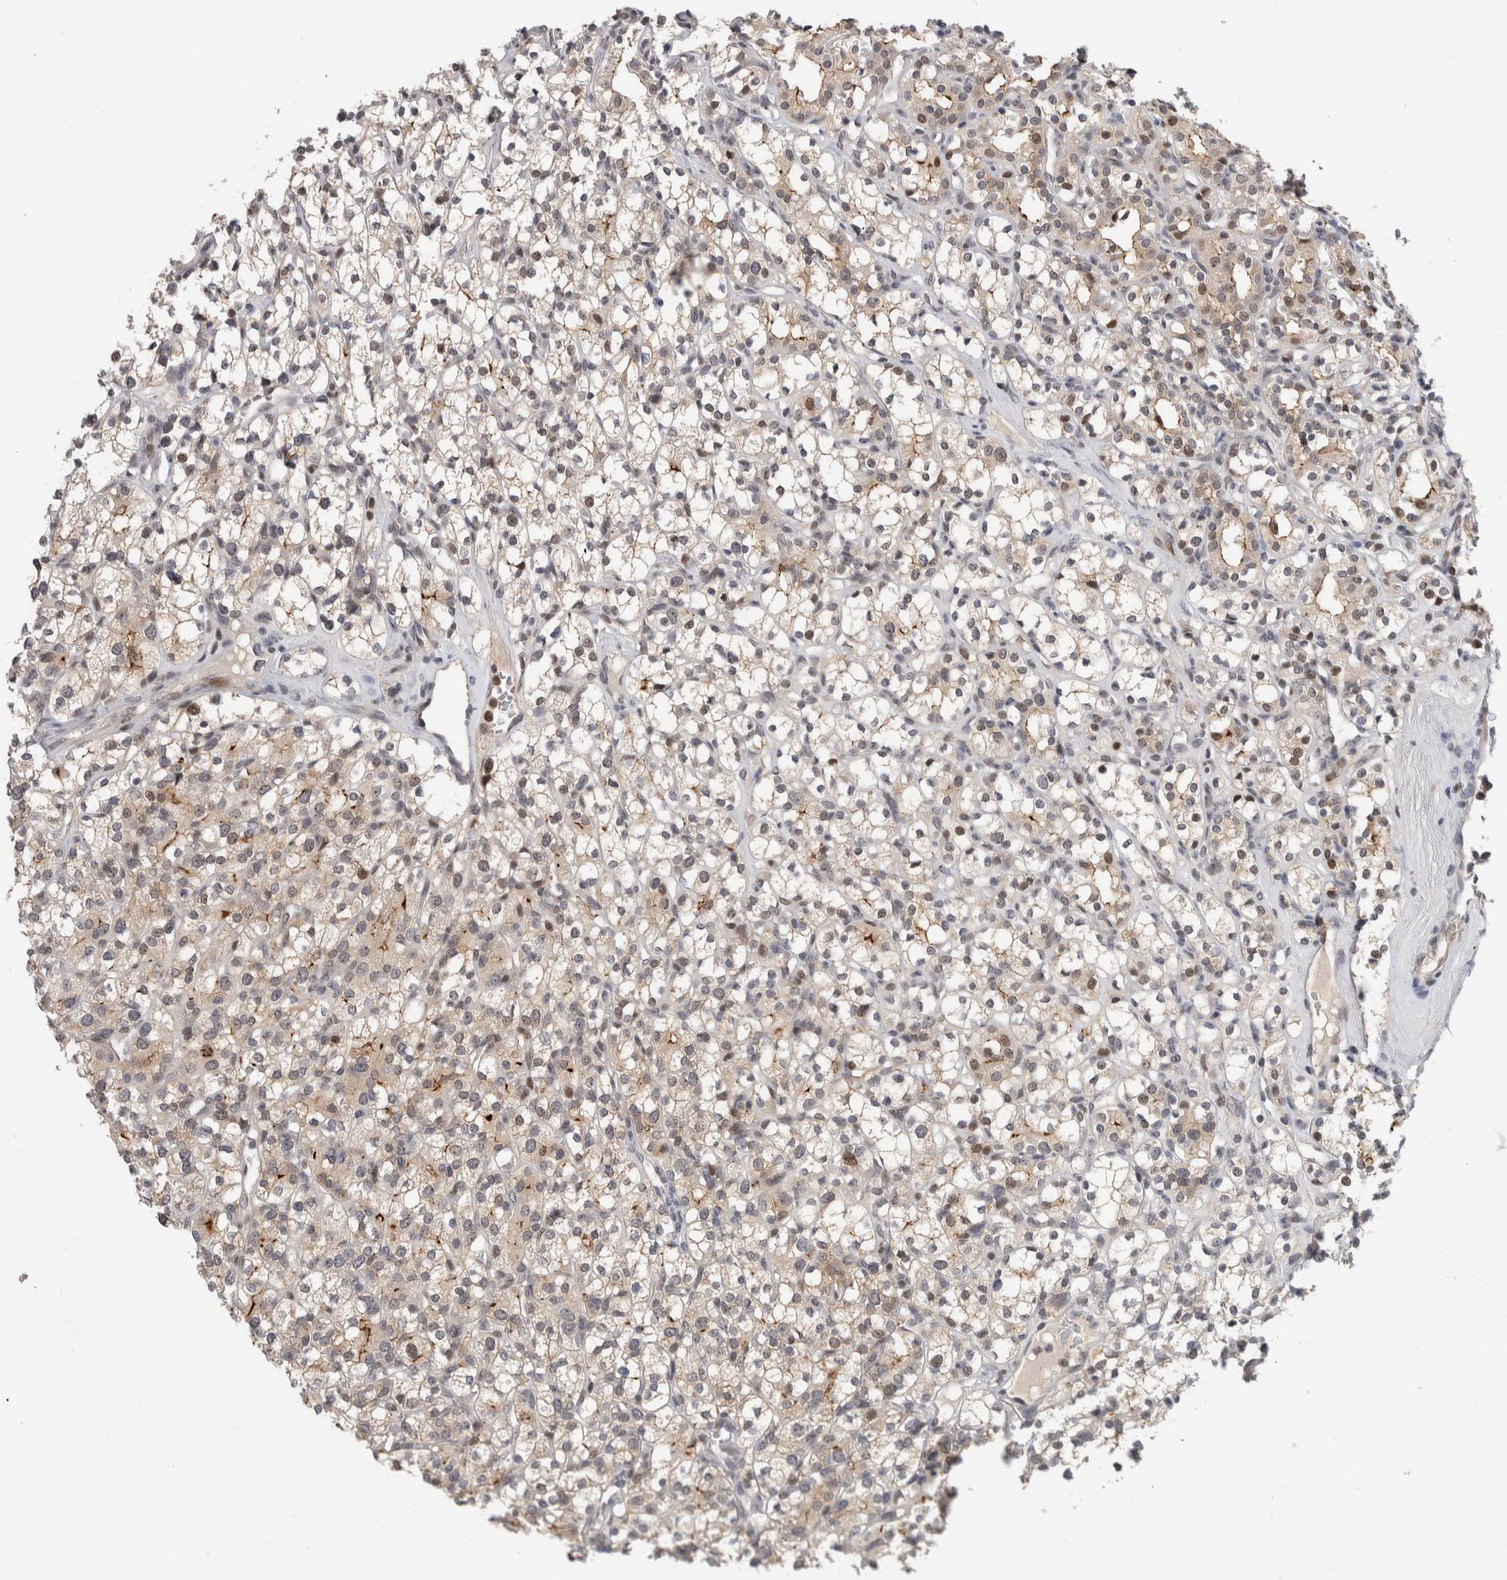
{"staining": {"intensity": "moderate", "quantity": "<25%", "location": "cytoplasmic/membranous"}, "tissue": "renal cancer", "cell_type": "Tumor cells", "image_type": "cancer", "snomed": [{"axis": "morphology", "description": "Adenocarcinoma, NOS"}, {"axis": "topography", "description": "Kidney"}], "caption": "Renal cancer (adenocarcinoma) was stained to show a protein in brown. There is low levels of moderate cytoplasmic/membranous expression in approximately <25% of tumor cells.", "gene": "ZNF521", "patient": {"sex": "male", "age": 77}}